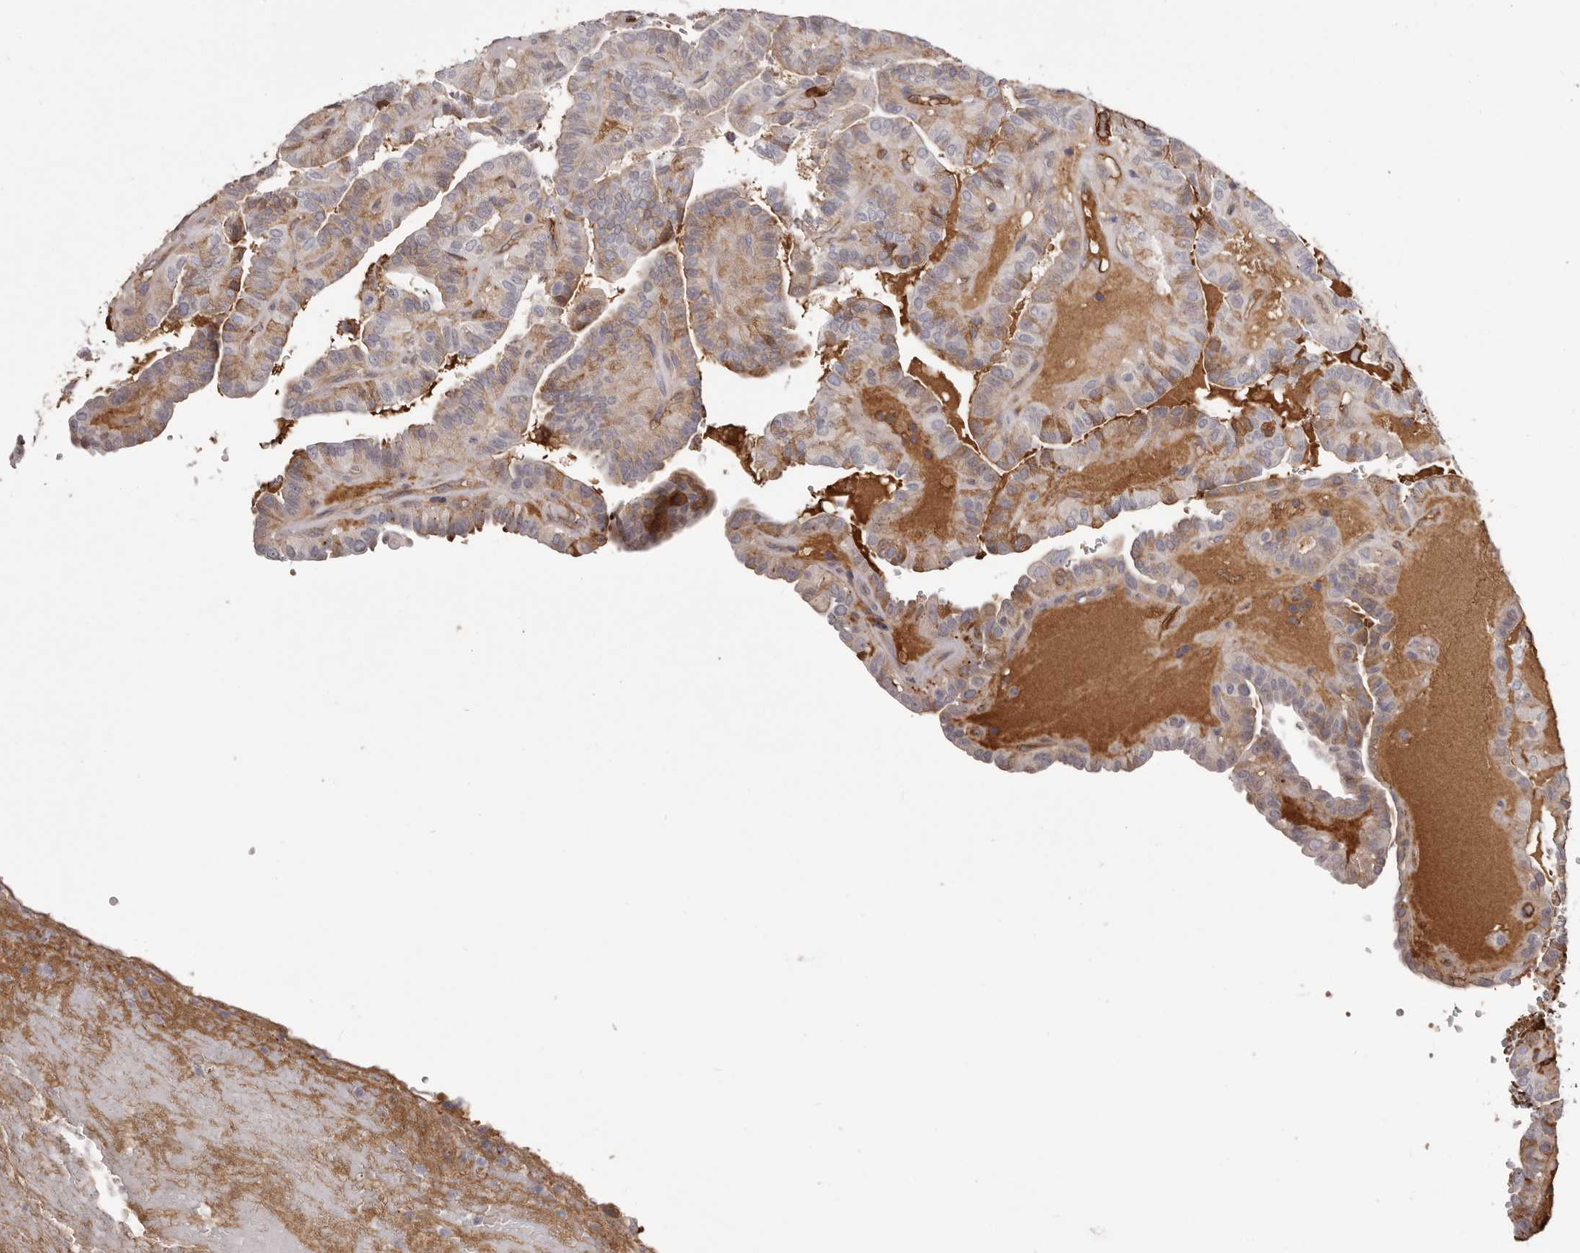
{"staining": {"intensity": "moderate", "quantity": "<25%", "location": "cytoplasmic/membranous"}, "tissue": "thyroid cancer", "cell_type": "Tumor cells", "image_type": "cancer", "snomed": [{"axis": "morphology", "description": "Papillary adenocarcinoma, NOS"}, {"axis": "topography", "description": "Thyroid gland"}], "caption": "An immunohistochemistry micrograph of tumor tissue is shown. Protein staining in brown highlights moderate cytoplasmic/membranous positivity in papillary adenocarcinoma (thyroid) within tumor cells.", "gene": "OTUD3", "patient": {"sex": "male", "age": 77}}